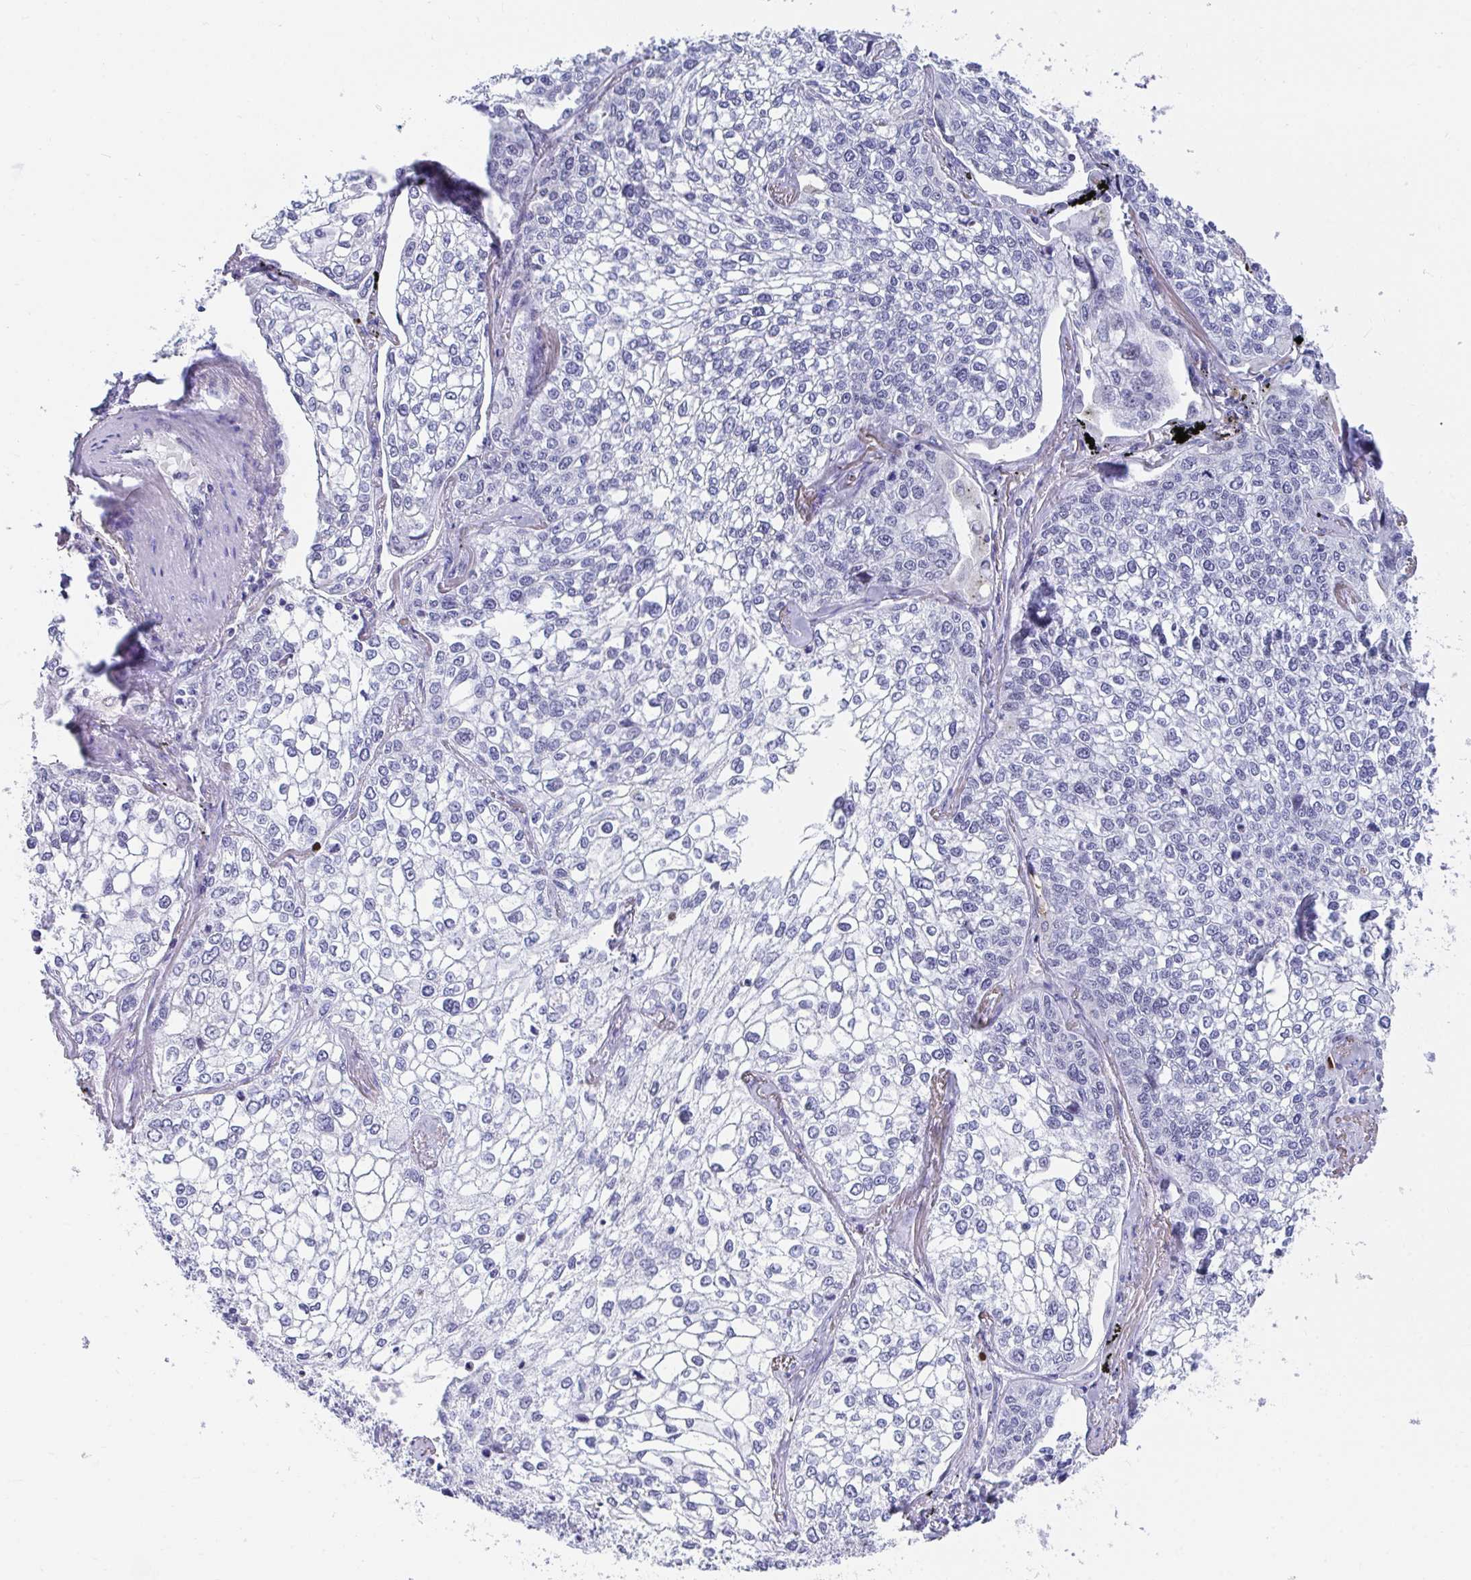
{"staining": {"intensity": "negative", "quantity": "none", "location": "none"}, "tissue": "lung cancer", "cell_type": "Tumor cells", "image_type": "cancer", "snomed": [{"axis": "morphology", "description": "Squamous cell carcinoma, NOS"}, {"axis": "topography", "description": "Lung"}], "caption": "Immunohistochemistry (IHC) histopathology image of neoplastic tissue: human lung squamous cell carcinoma stained with DAB reveals no significant protein positivity in tumor cells.", "gene": "DAOA", "patient": {"sex": "male", "age": 74}}